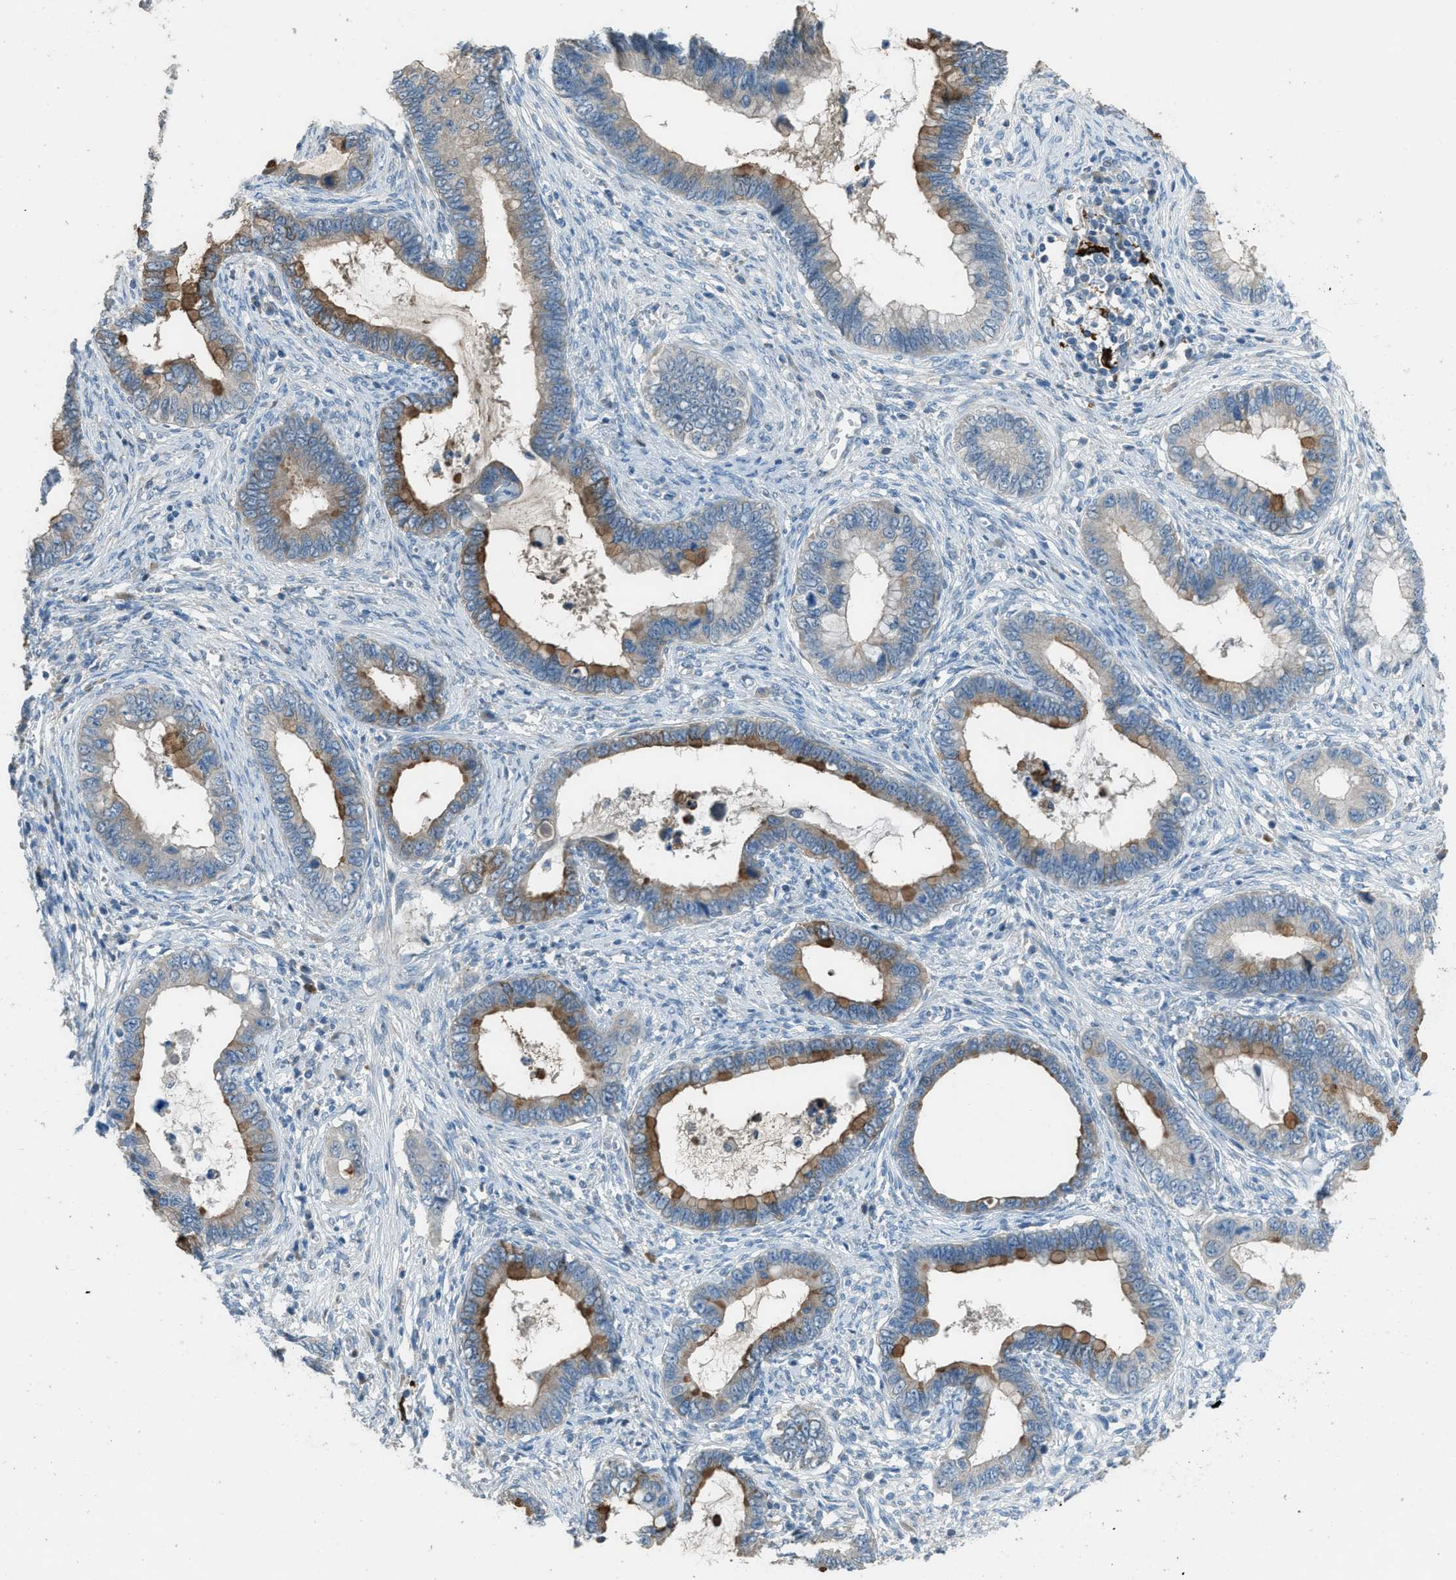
{"staining": {"intensity": "moderate", "quantity": "25%-75%", "location": "cytoplasmic/membranous"}, "tissue": "cervical cancer", "cell_type": "Tumor cells", "image_type": "cancer", "snomed": [{"axis": "morphology", "description": "Adenocarcinoma, NOS"}, {"axis": "topography", "description": "Cervix"}], "caption": "There is medium levels of moderate cytoplasmic/membranous expression in tumor cells of cervical cancer (adenocarcinoma), as demonstrated by immunohistochemical staining (brown color).", "gene": "TIMD4", "patient": {"sex": "female", "age": 44}}